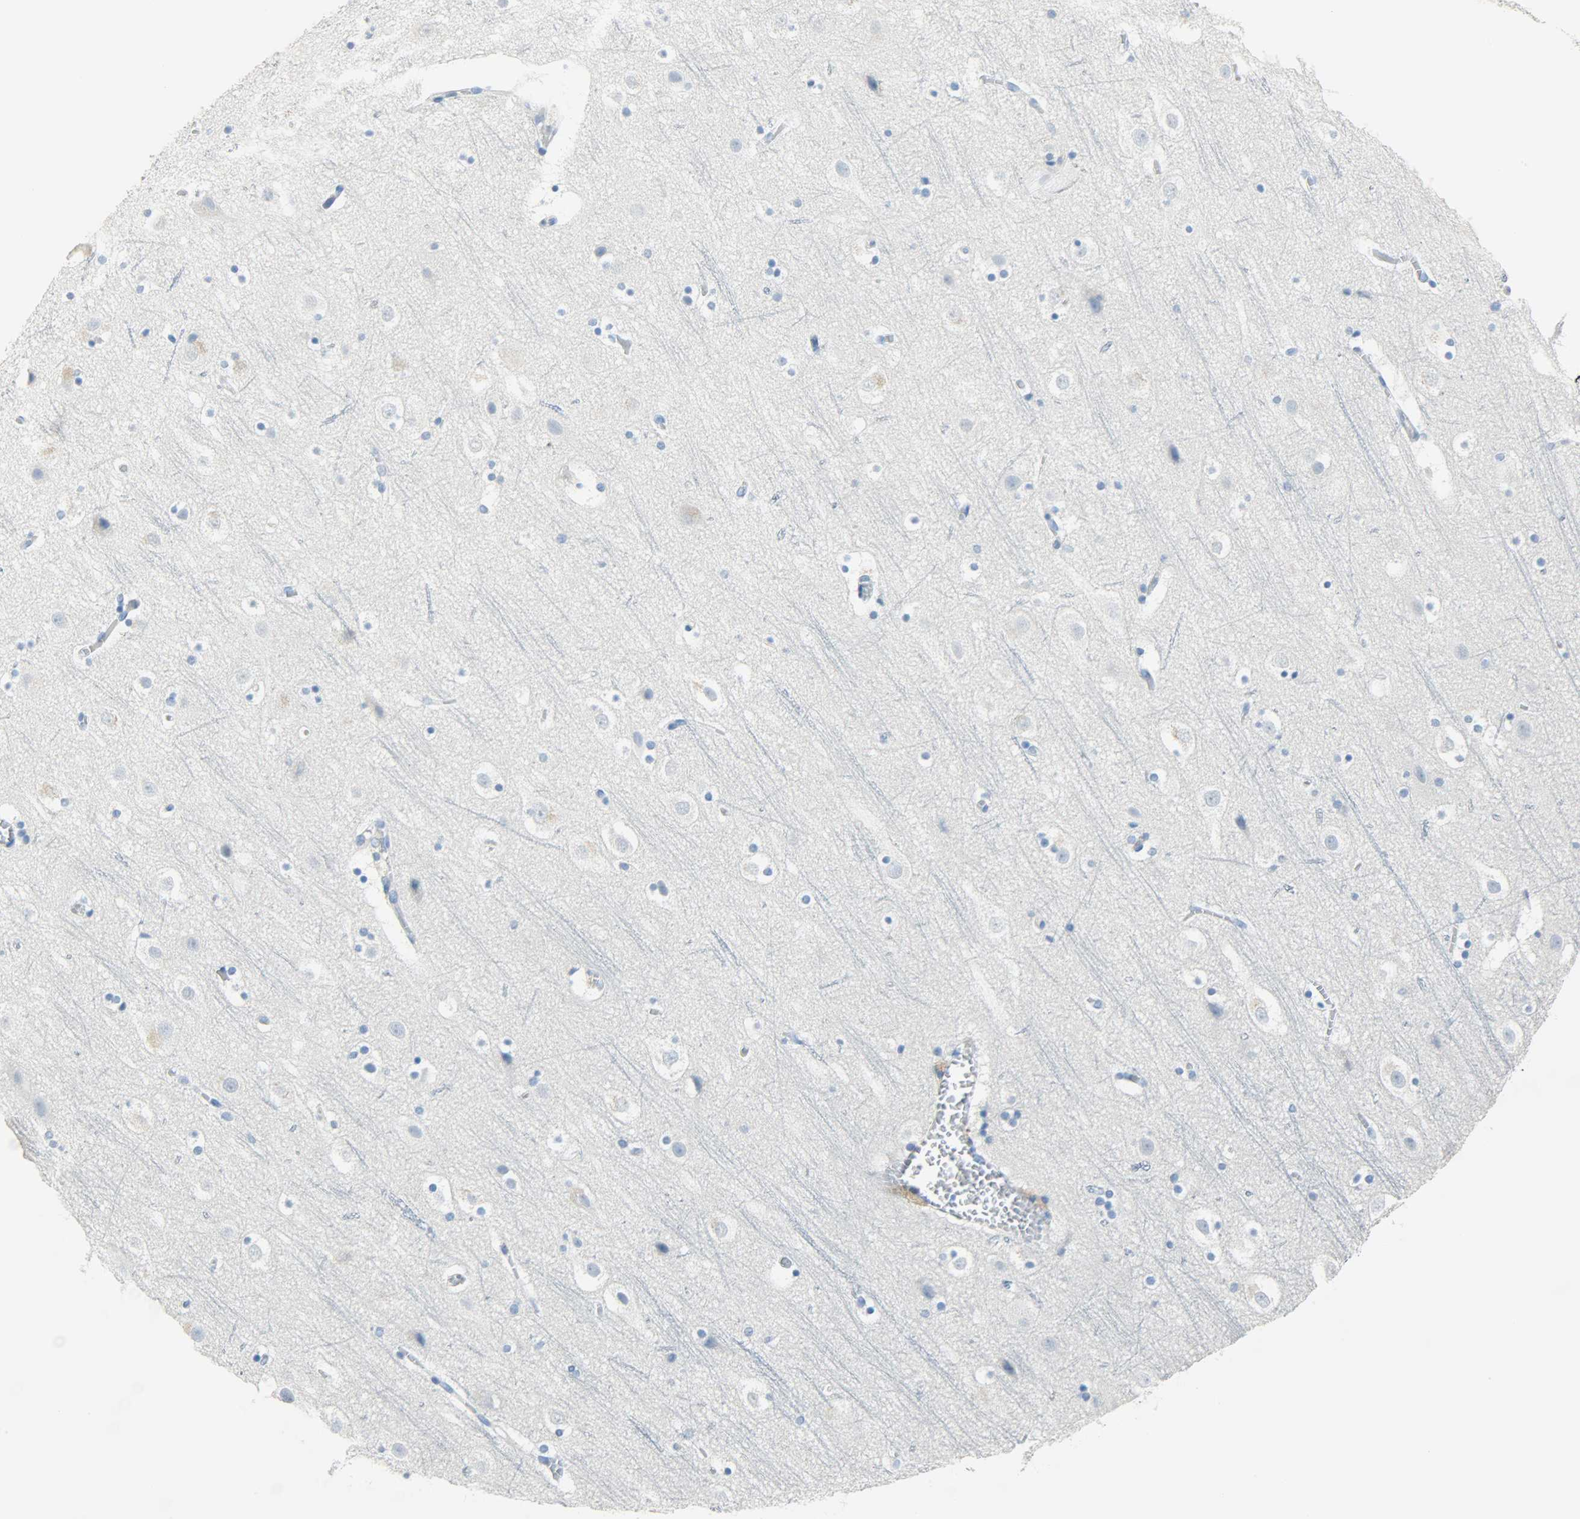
{"staining": {"intensity": "strong", "quantity": "25%-75%", "location": "cytoplasmic/membranous"}, "tissue": "cerebral cortex", "cell_type": "Endothelial cells", "image_type": "normal", "snomed": [{"axis": "morphology", "description": "Normal tissue, NOS"}, {"axis": "topography", "description": "Cerebral cortex"}], "caption": "Human cerebral cortex stained with a brown dye shows strong cytoplasmic/membranous positive positivity in approximately 25%-75% of endothelial cells.", "gene": "CRP", "patient": {"sex": "male", "age": 45}}